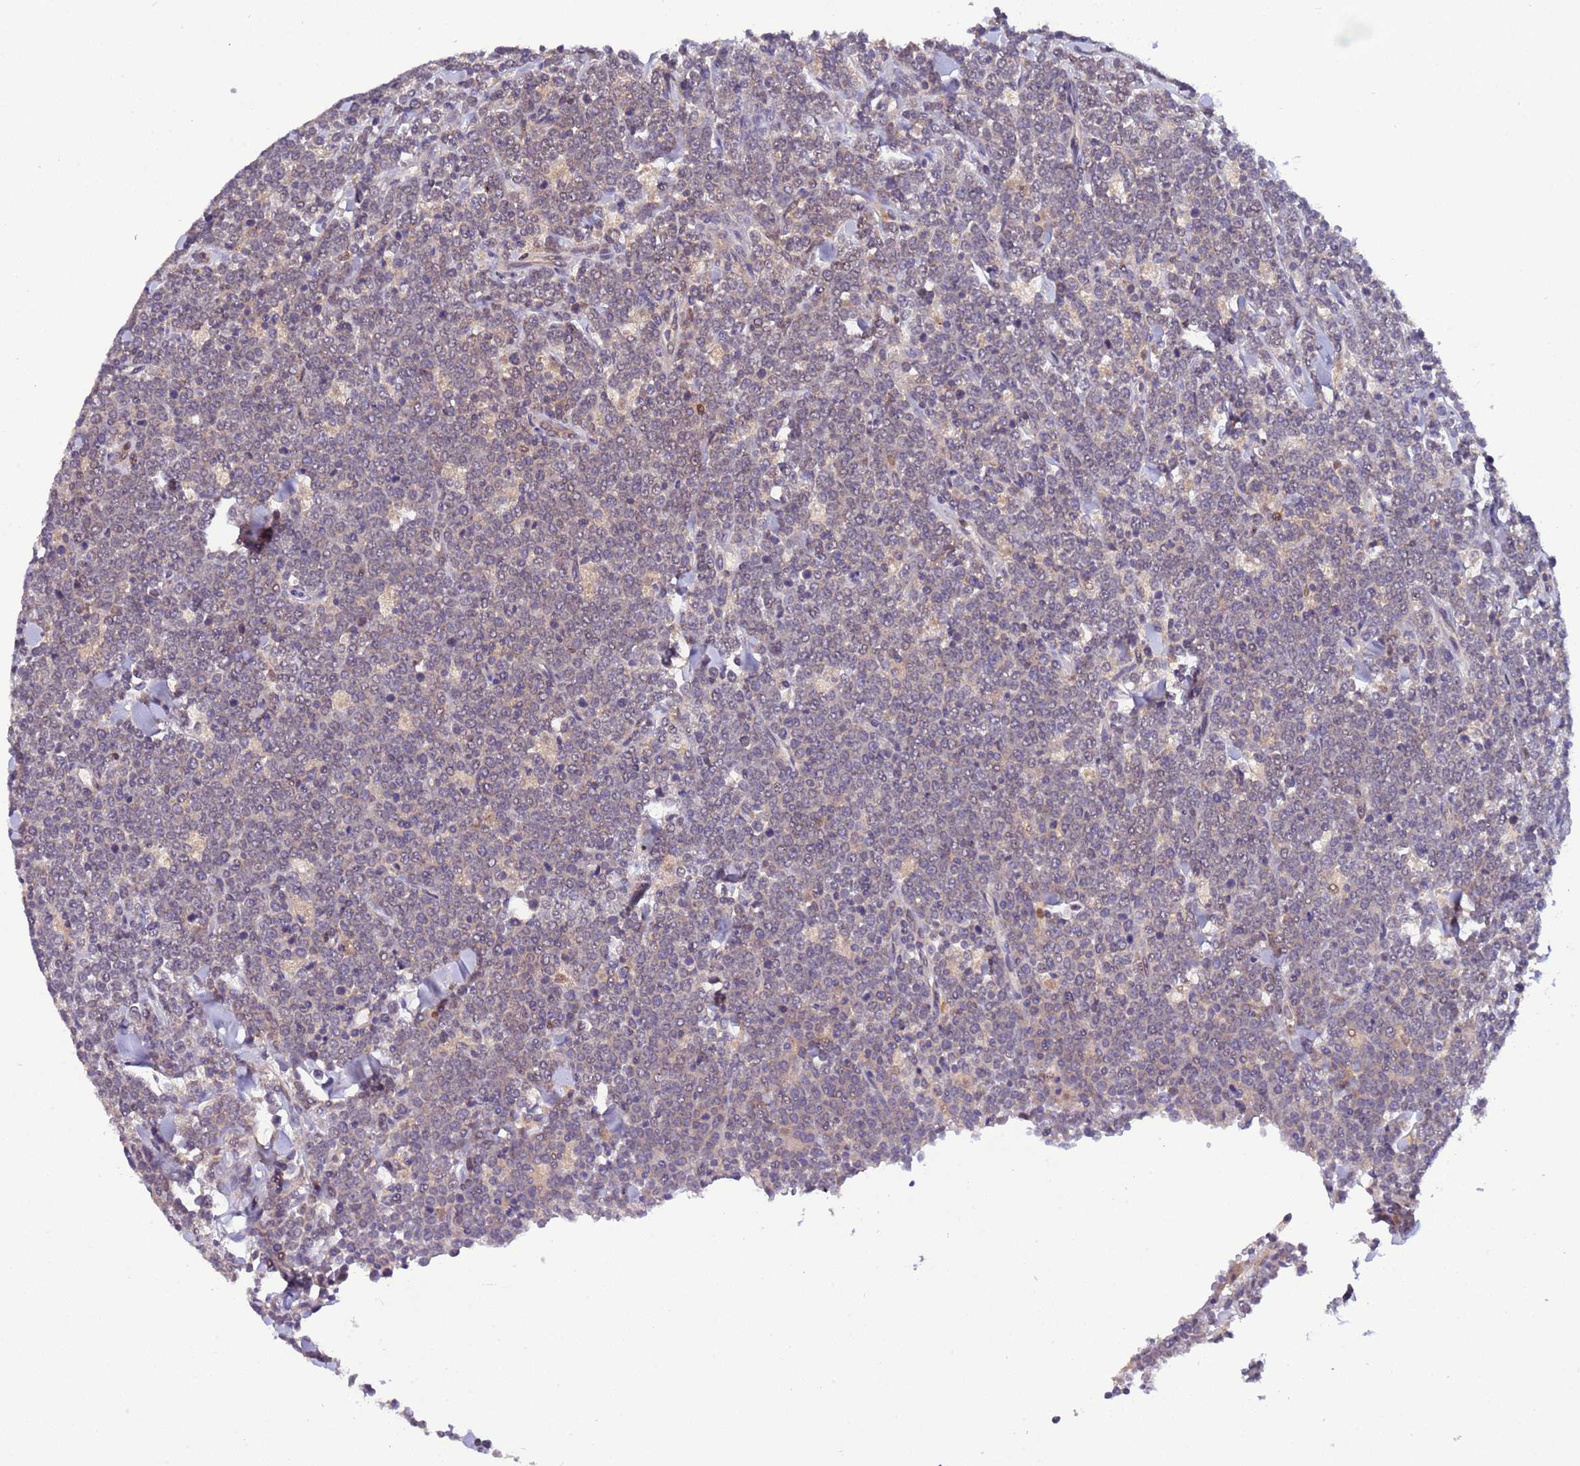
{"staining": {"intensity": "negative", "quantity": "none", "location": "none"}, "tissue": "lymphoma", "cell_type": "Tumor cells", "image_type": "cancer", "snomed": [{"axis": "morphology", "description": "Malignant lymphoma, non-Hodgkin's type, High grade"}, {"axis": "topography", "description": "Small intestine"}], "caption": "Human high-grade malignant lymphoma, non-Hodgkin's type stained for a protein using immunohistochemistry (IHC) demonstrates no expression in tumor cells.", "gene": "PARP16", "patient": {"sex": "male", "age": 8}}